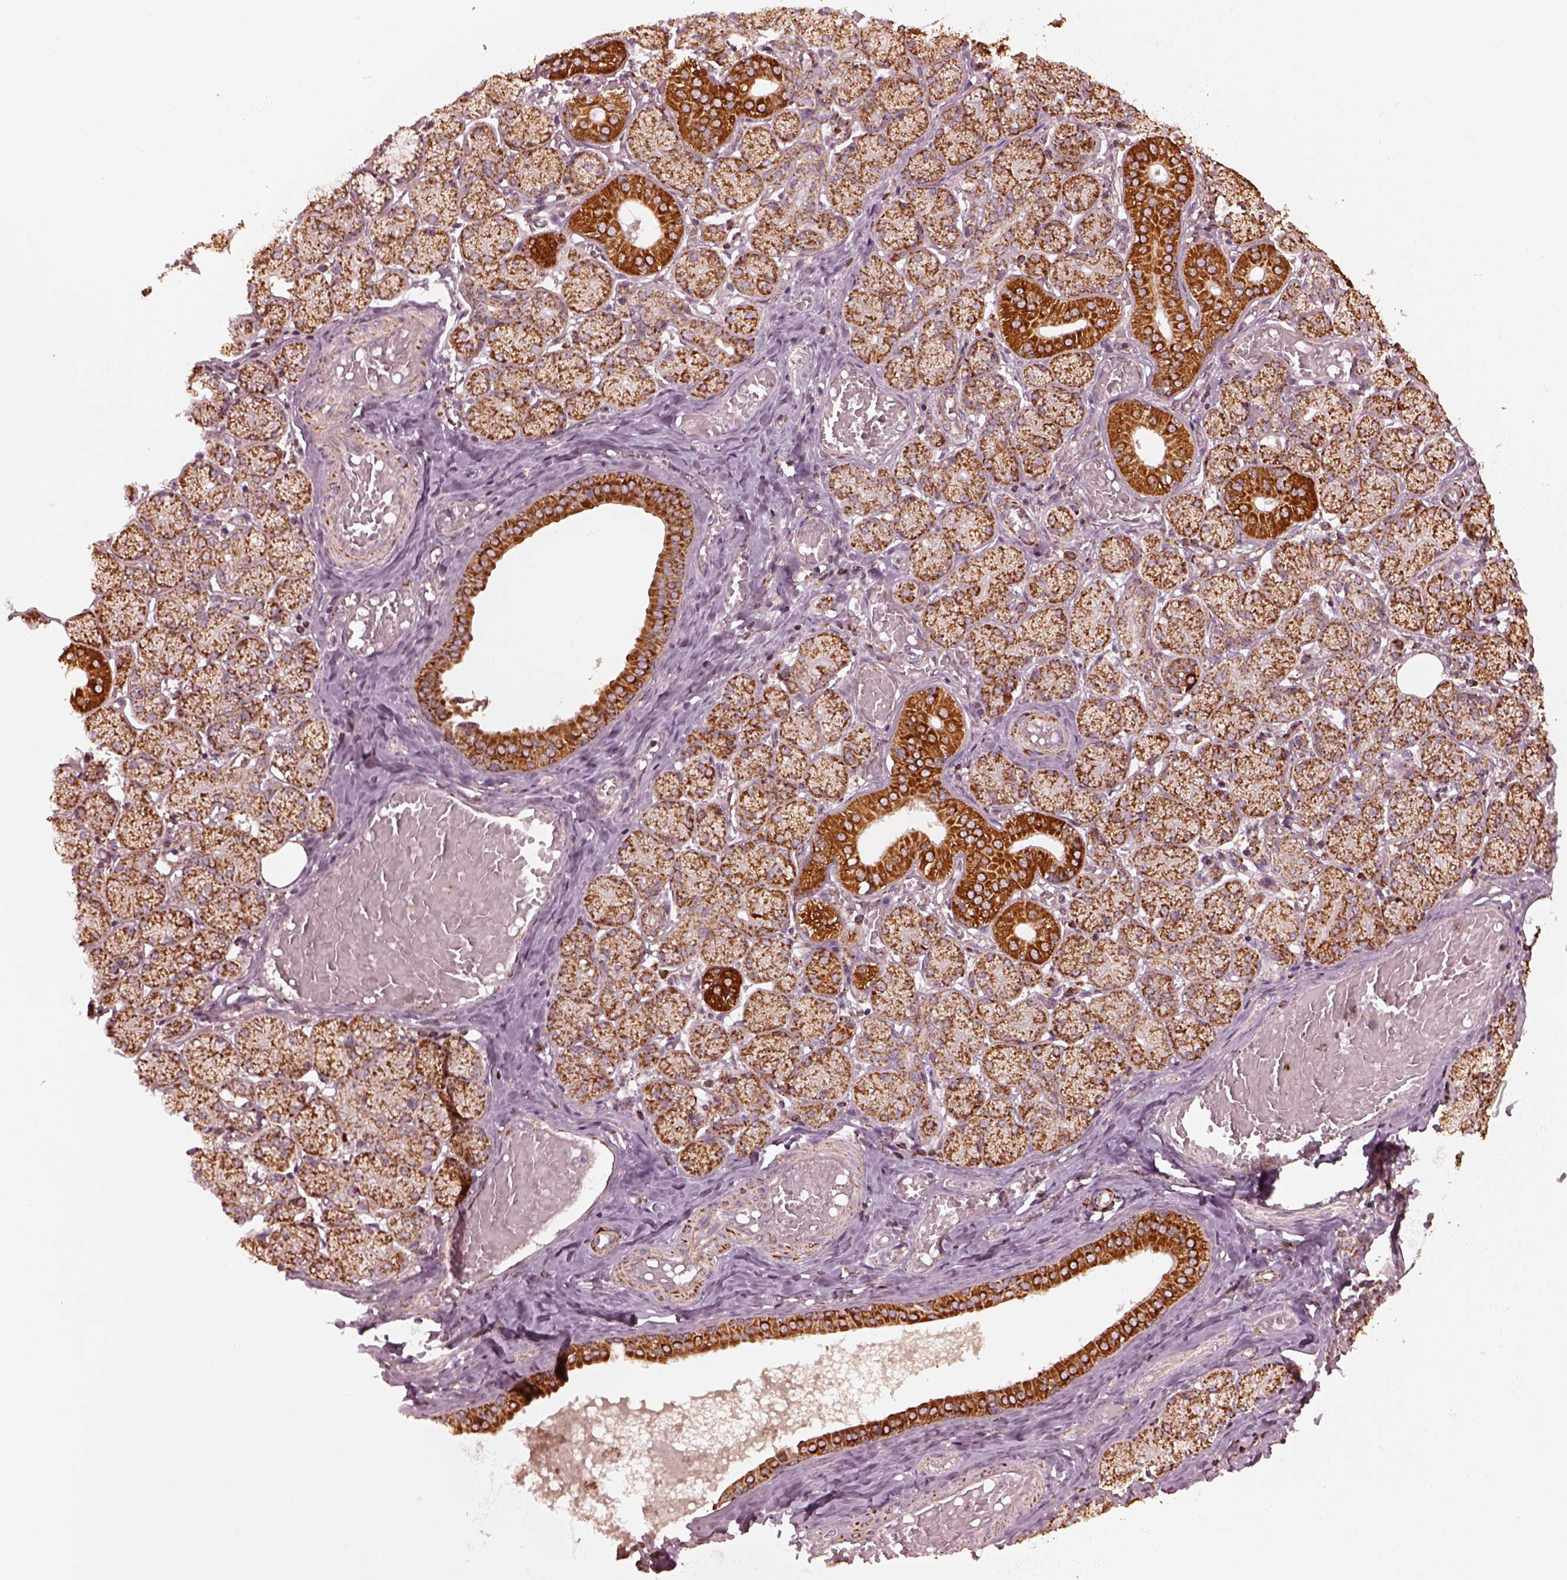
{"staining": {"intensity": "moderate", "quantity": "25%-75%", "location": "cytoplasmic/membranous"}, "tissue": "salivary gland", "cell_type": "Glandular cells", "image_type": "normal", "snomed": [{"axis": "morphology", "description": "Normal tissue, NOS"}, {"axis": "topography", "description": "Salivary gland"}, {"axis": "topography", "description": "Peripheral nerve tissue"}], "caption": "IHC (DAB (3,3'-diaminobenzidine)) staining of unremarkable salivary gland shows moderate cytoplasmic/membranous protein expression in about 25%-75% of glandular cells.", "gene": "NDUFB10", "patient": {"sex": "female", "age": 24}}